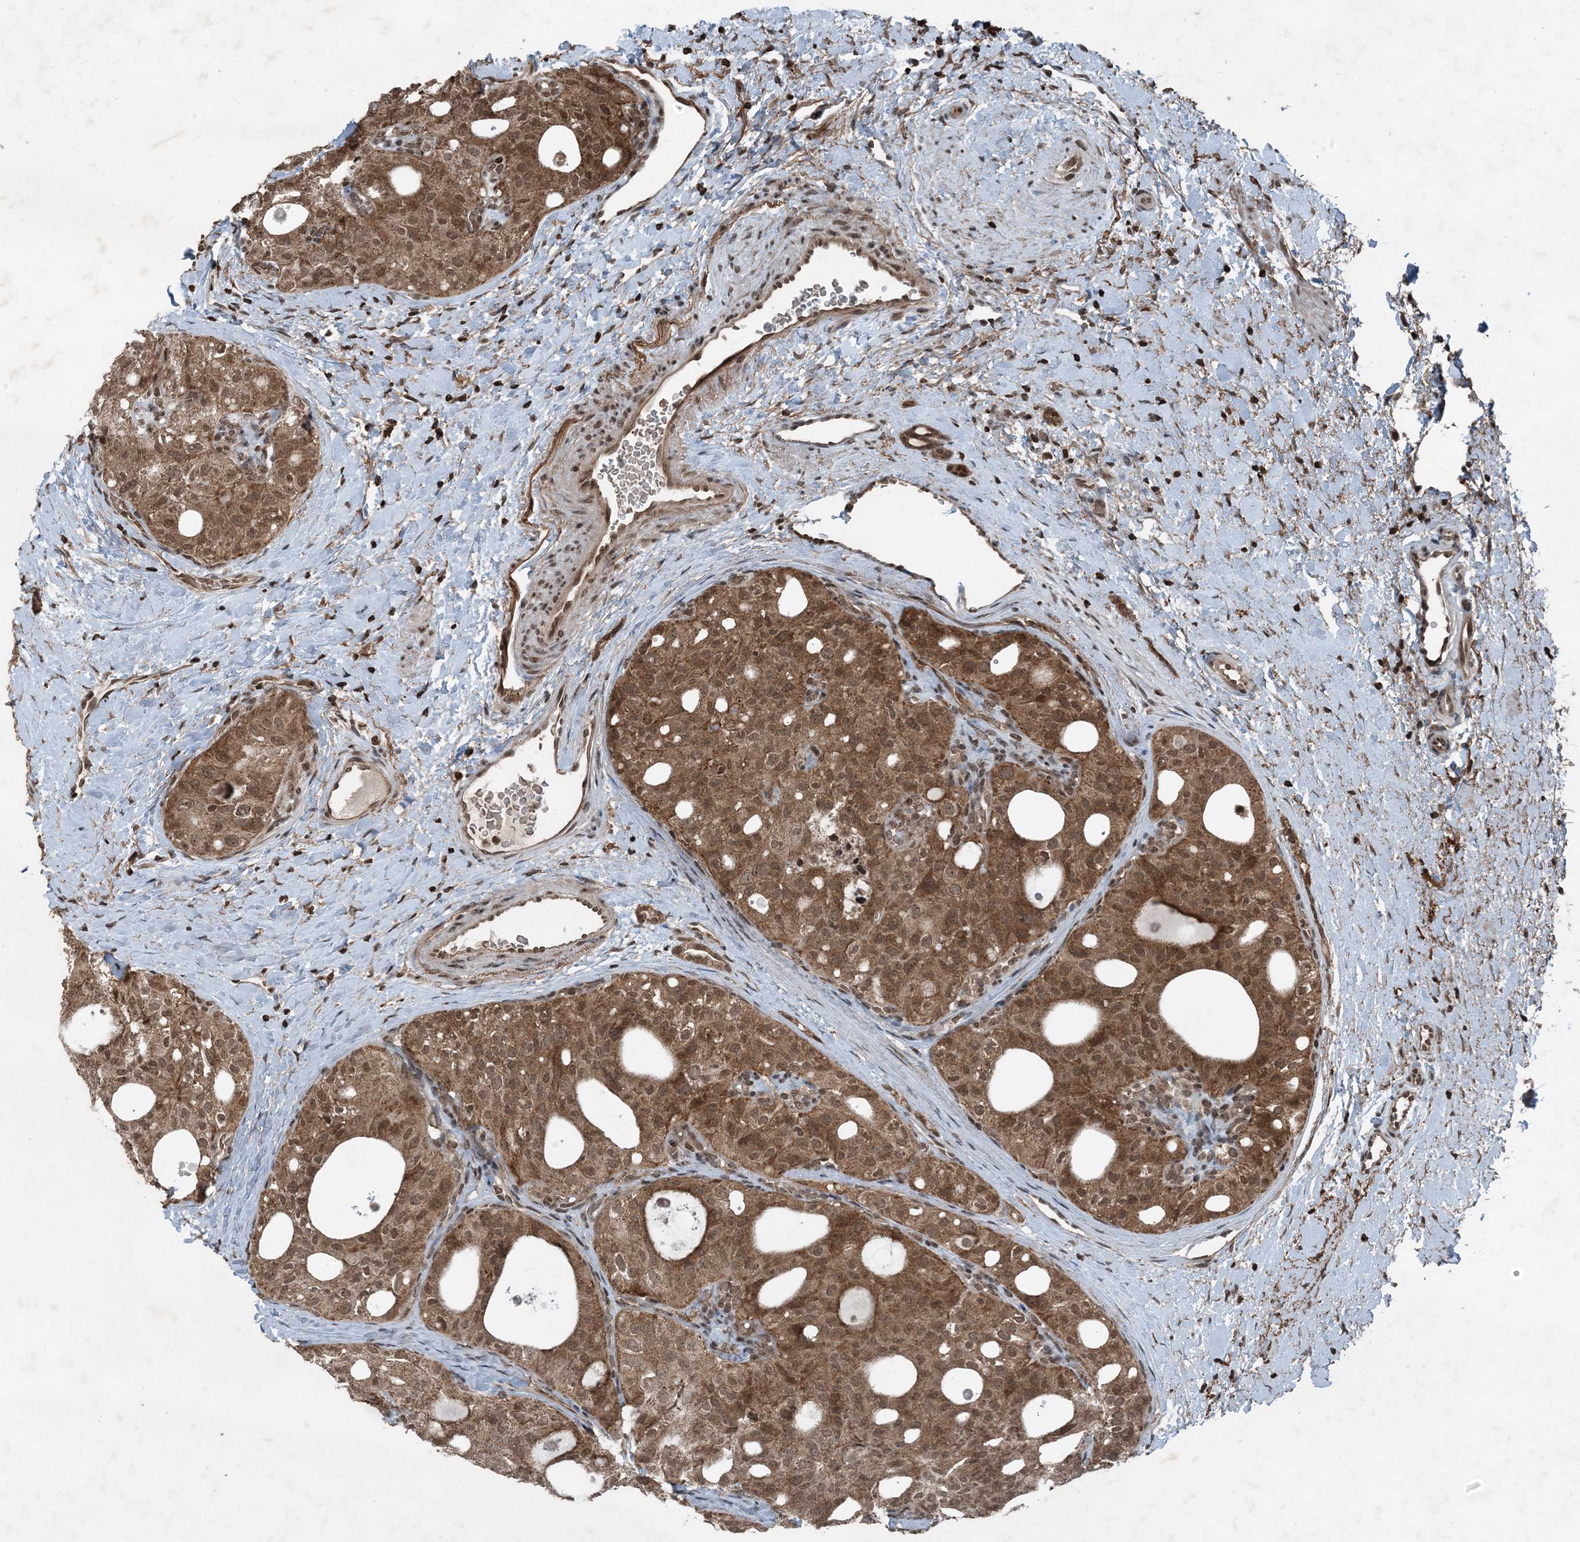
{"staining": {"intensity": "moderate", "quantity": ">75%", "location": "cytoplasmic/membranous,nuclear"}, "tissue": "thyroid cancer", "cell_type": "Tumor cells", "image_type": "cancer", "snomed": [{"axis": "morphology", "description": "Follicular adenoma carcinoma, NOS"}, {"axis": "topography", "description": "Thyroid gland"}], "caption": "A histopathology image of human follicular adenoma carcinoma (thyroid) stained for a protein demonstrates moderate cytoplasmic/membranous and nuclear brown staining in tumor cells.", "gene": "ZFAND2B", "patient": {"sex": "male", "age": 75}}